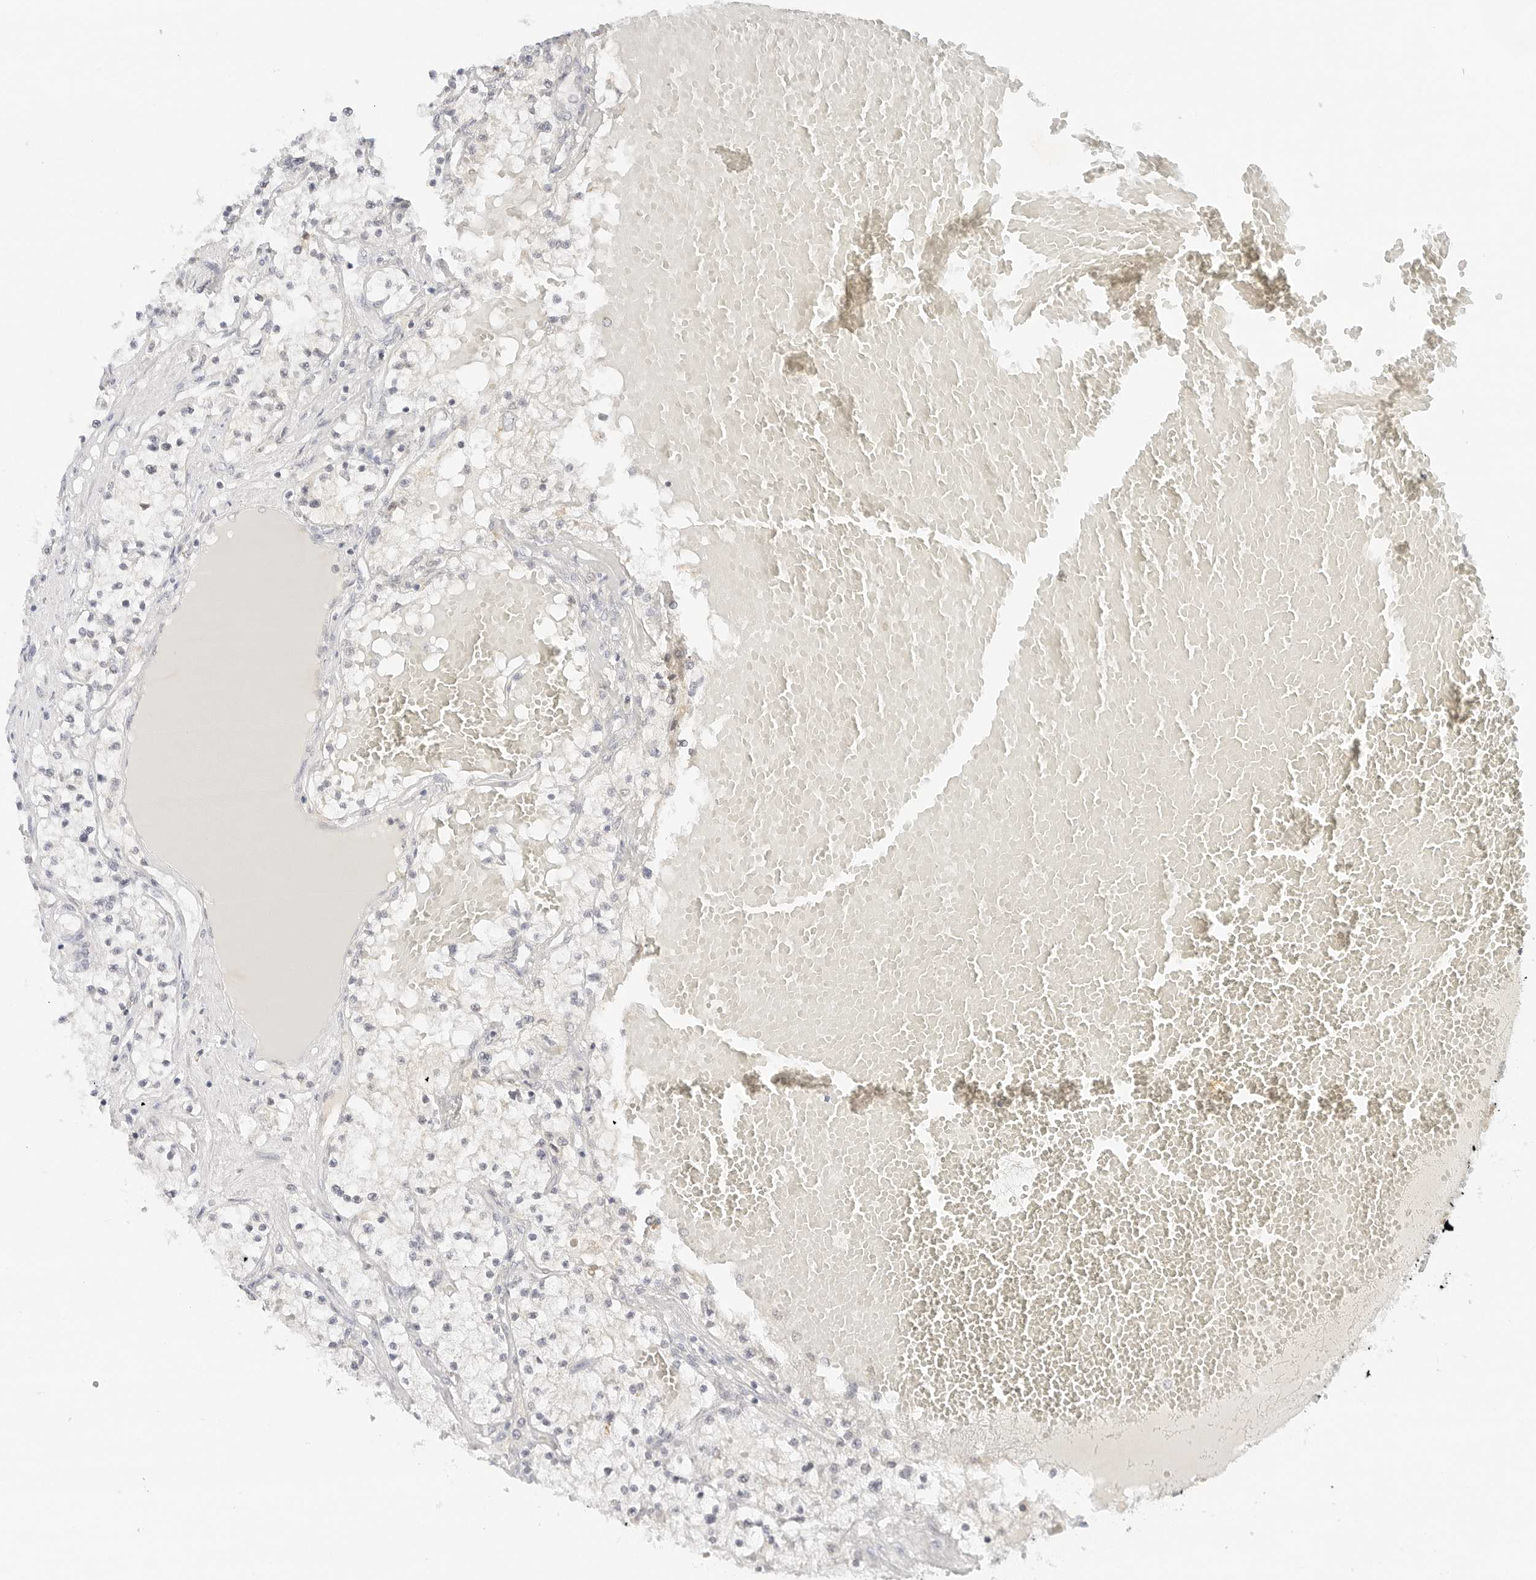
{"staining": {"intensity": "negative", "quantity": "none", "location": "none"}, "tissue": "renal cancer", "cell_type": "Tumor cells", "image_type": "cancer", "snomed": [{"axis": "morphology", "description": "Normal tissue, NOS"}, {"axis": "morphology", "description": "Adenocarcinoma, NOS"}, {"axis": "topography", "description": "Kidney"}], "caption": "Immunohistochemical staining of adenocarcinoma (renal) displays no significant expression in tumor cells. (Immunohistochemistry (ihc), brightfield microscopy, high magnification).", "gene": "NEO1", "patient": {"sex": "male", "age": 68}}